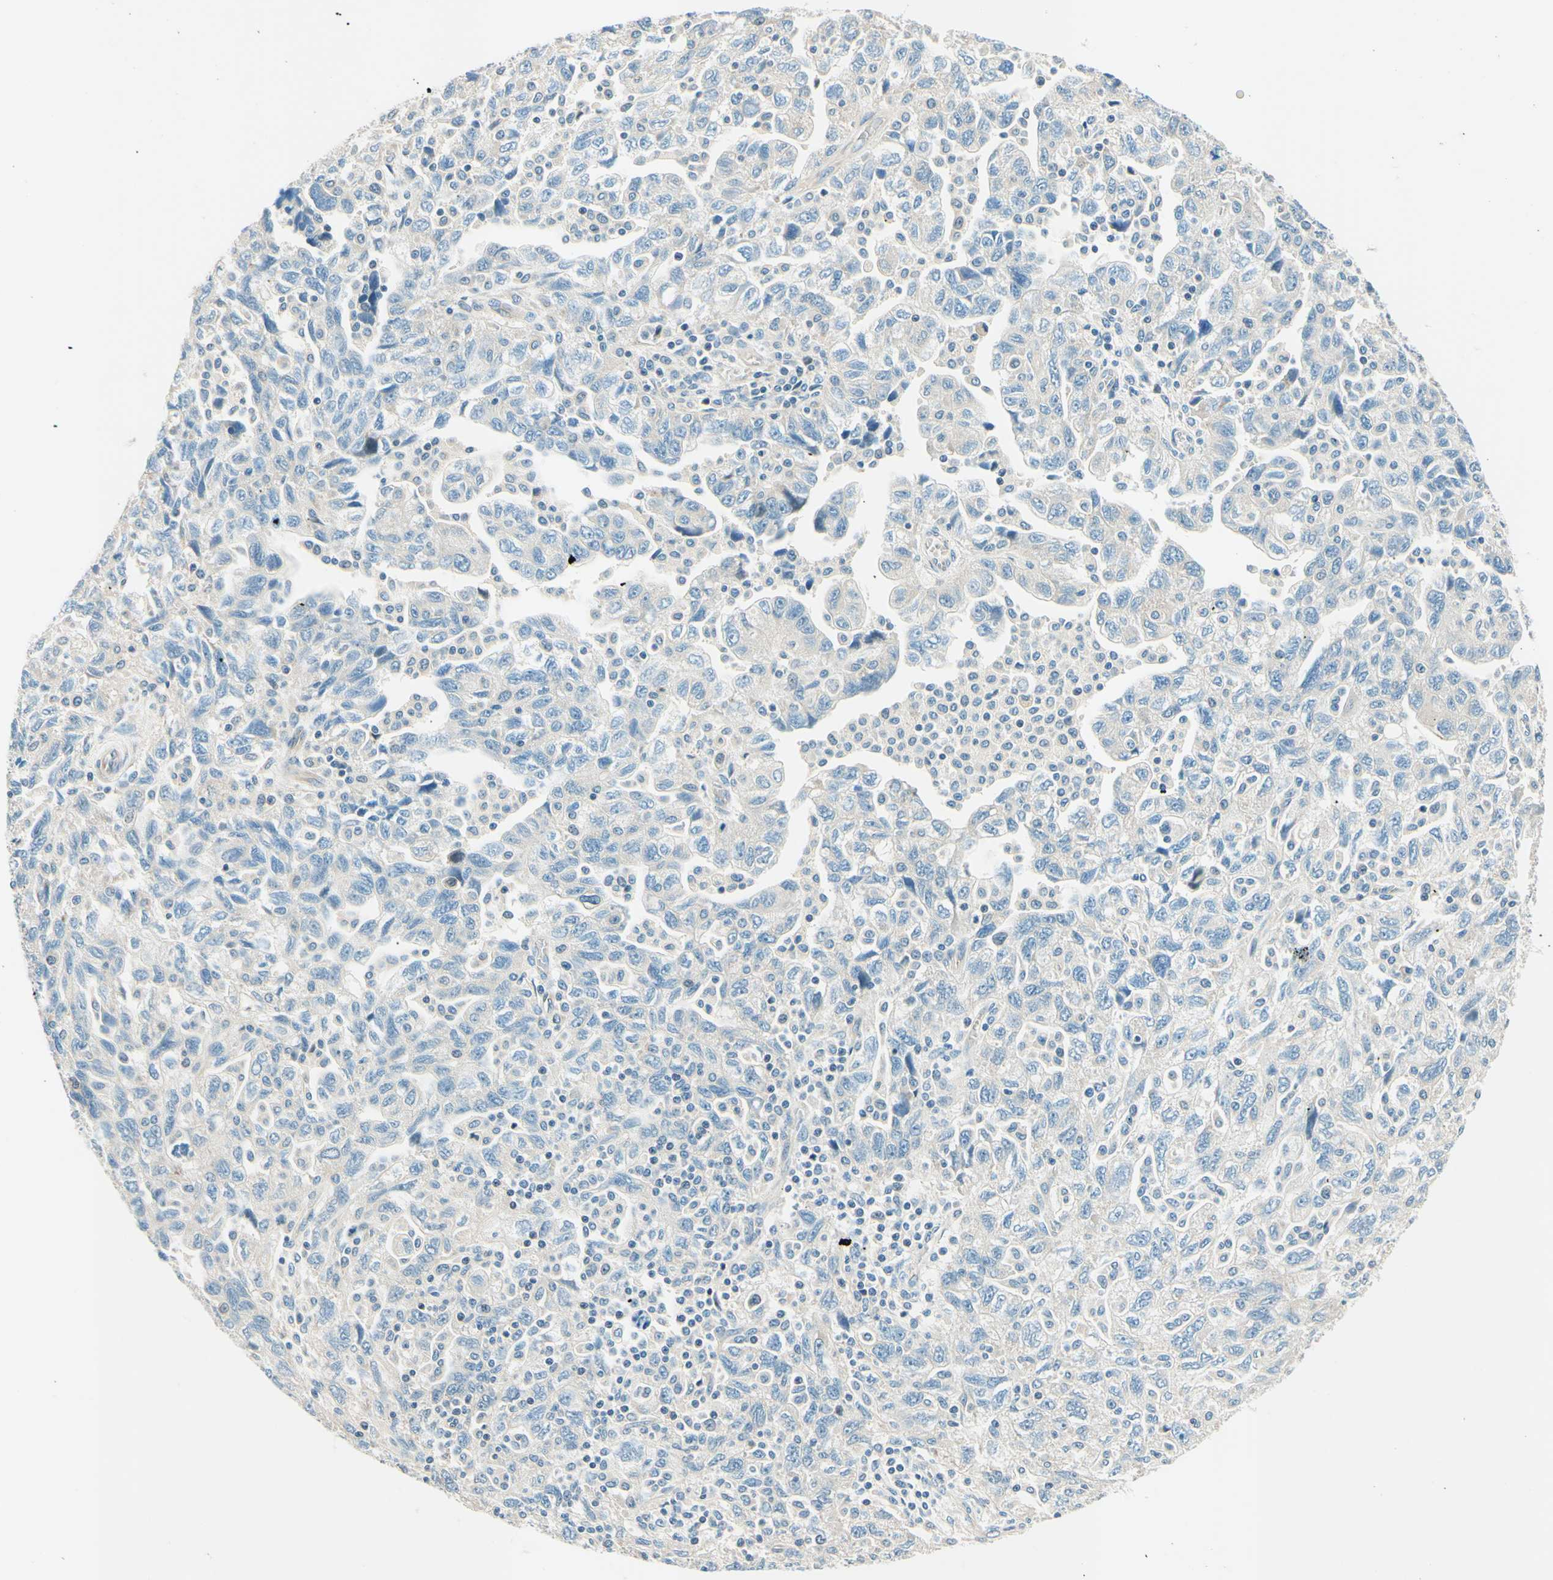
{"staining": {"intensity": "negative", "quantity": "none", "location": "none"}, "tissue": "ovarian cancer", "cell_type": "Tumor cells", "image_type": "cancer", "snomed": [{"axis": "morphology", "description": "Carcinoma, NOS"}, {"axis": "morphology", "description": "Cystadenocarcinoma, serous, NOS"}, {"axis": "topography", "description": "Ovary"}], "caption": "IHC of carcinoma (ovarian) displays no staining in tumor cells.", "gene": "TAOK2", "patient": {"sex": "female", "age": 69}}